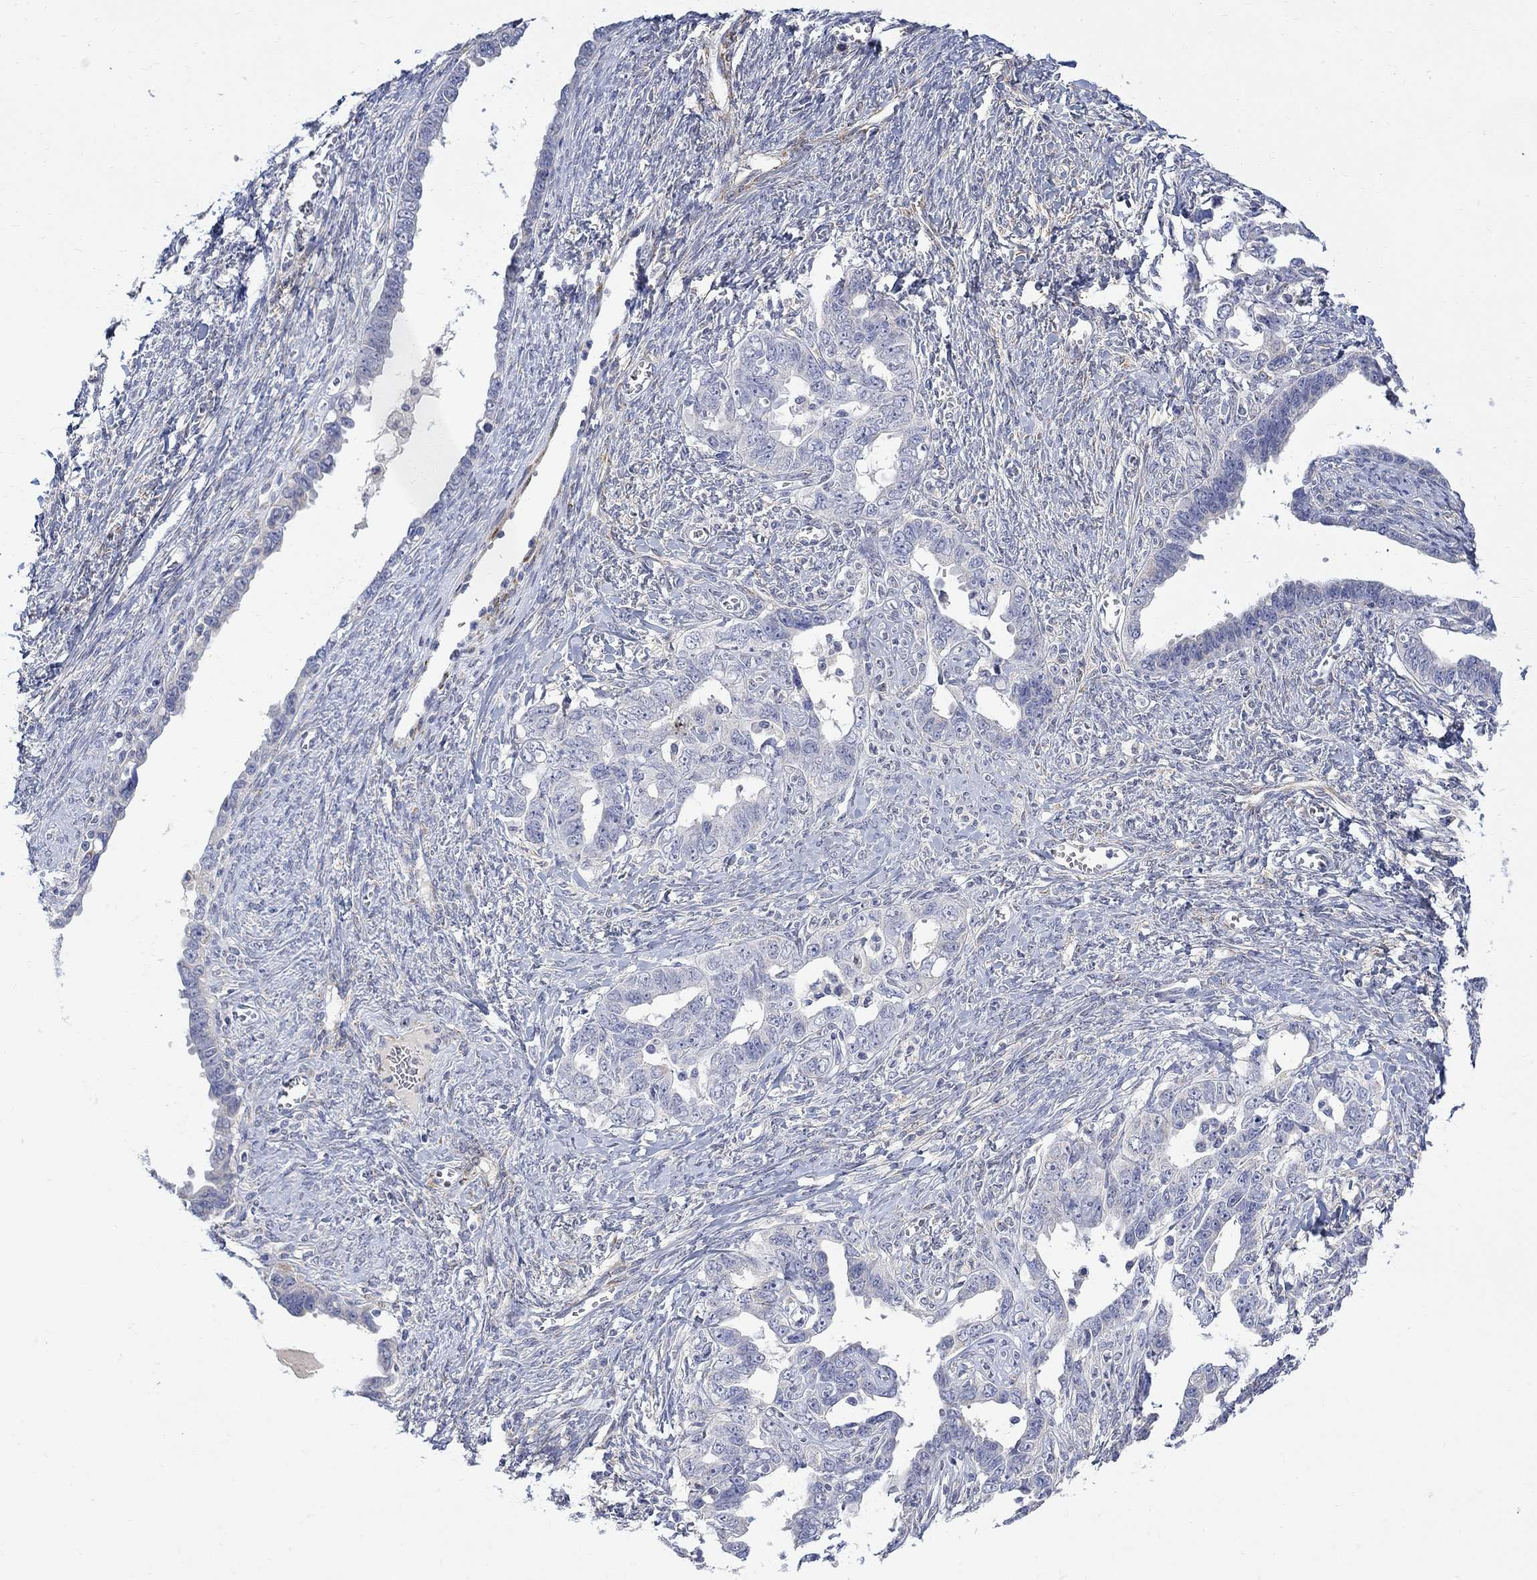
{"staining": {"intensity": "negative", "quantity": "none", "location": "none"}, "tissue": "ovarian cancer", "cell_type": "Tumor cells", "image_type": "cancer", "snomed": [{"axis": "morphology", "description": "Cystadenocarcinoma, serous, NOS"}, {"axis": "topography", "description": "Ovary"}], "caption": "Protein analysis of ovarian cancer (serous cystadenocarcinoma) demonstrates no significant staining in tumor cells.", "gene": "FNDC5", "patient": {"sex": "female", "age": 69}}